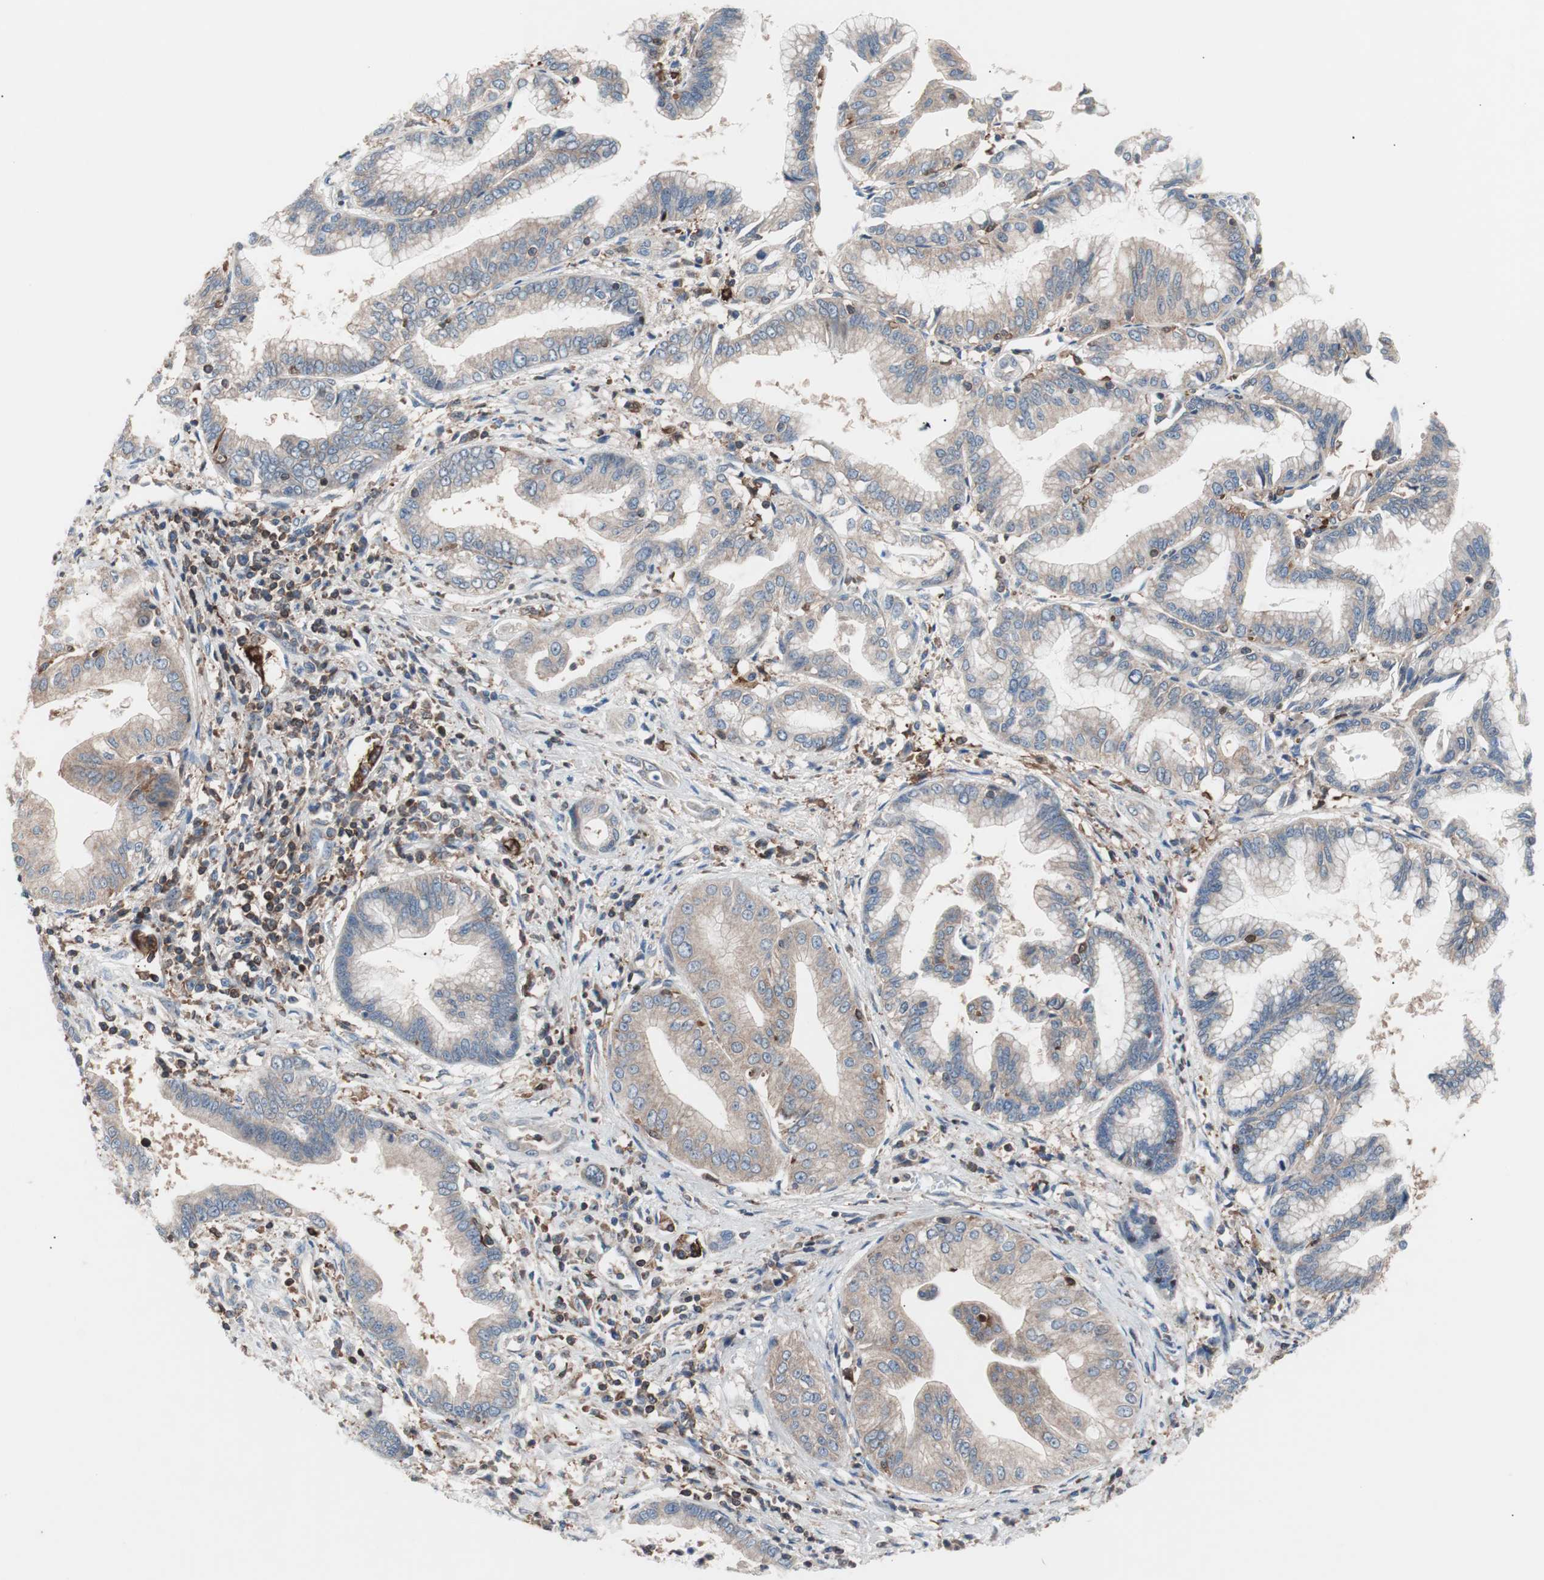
{"staining": {"intensity": "moderate", "quantity": ">75%", "location": "cytoplasmic/membranous"}, "tissue": "pancreatic cancer", "cell_type": "Tumor cells", "image_type": "cancer", "snomed": [{"axis": "morphology", "description": "Adenocarcinoma, NOS"}, {"axis": "topography", "description": "Pancreas"}], "caption": "This histopathology image demonstrates pancreatic adenocarcinoma stained with immunohistochemistry to label a protein in brown. The cytoplasmic/membranous of tumor cells show moderate positivity for the protein. Nuclei are counter-stained blue.", "gene": "PIK3R1", "patient": {"sex": "female", "age": 64}}